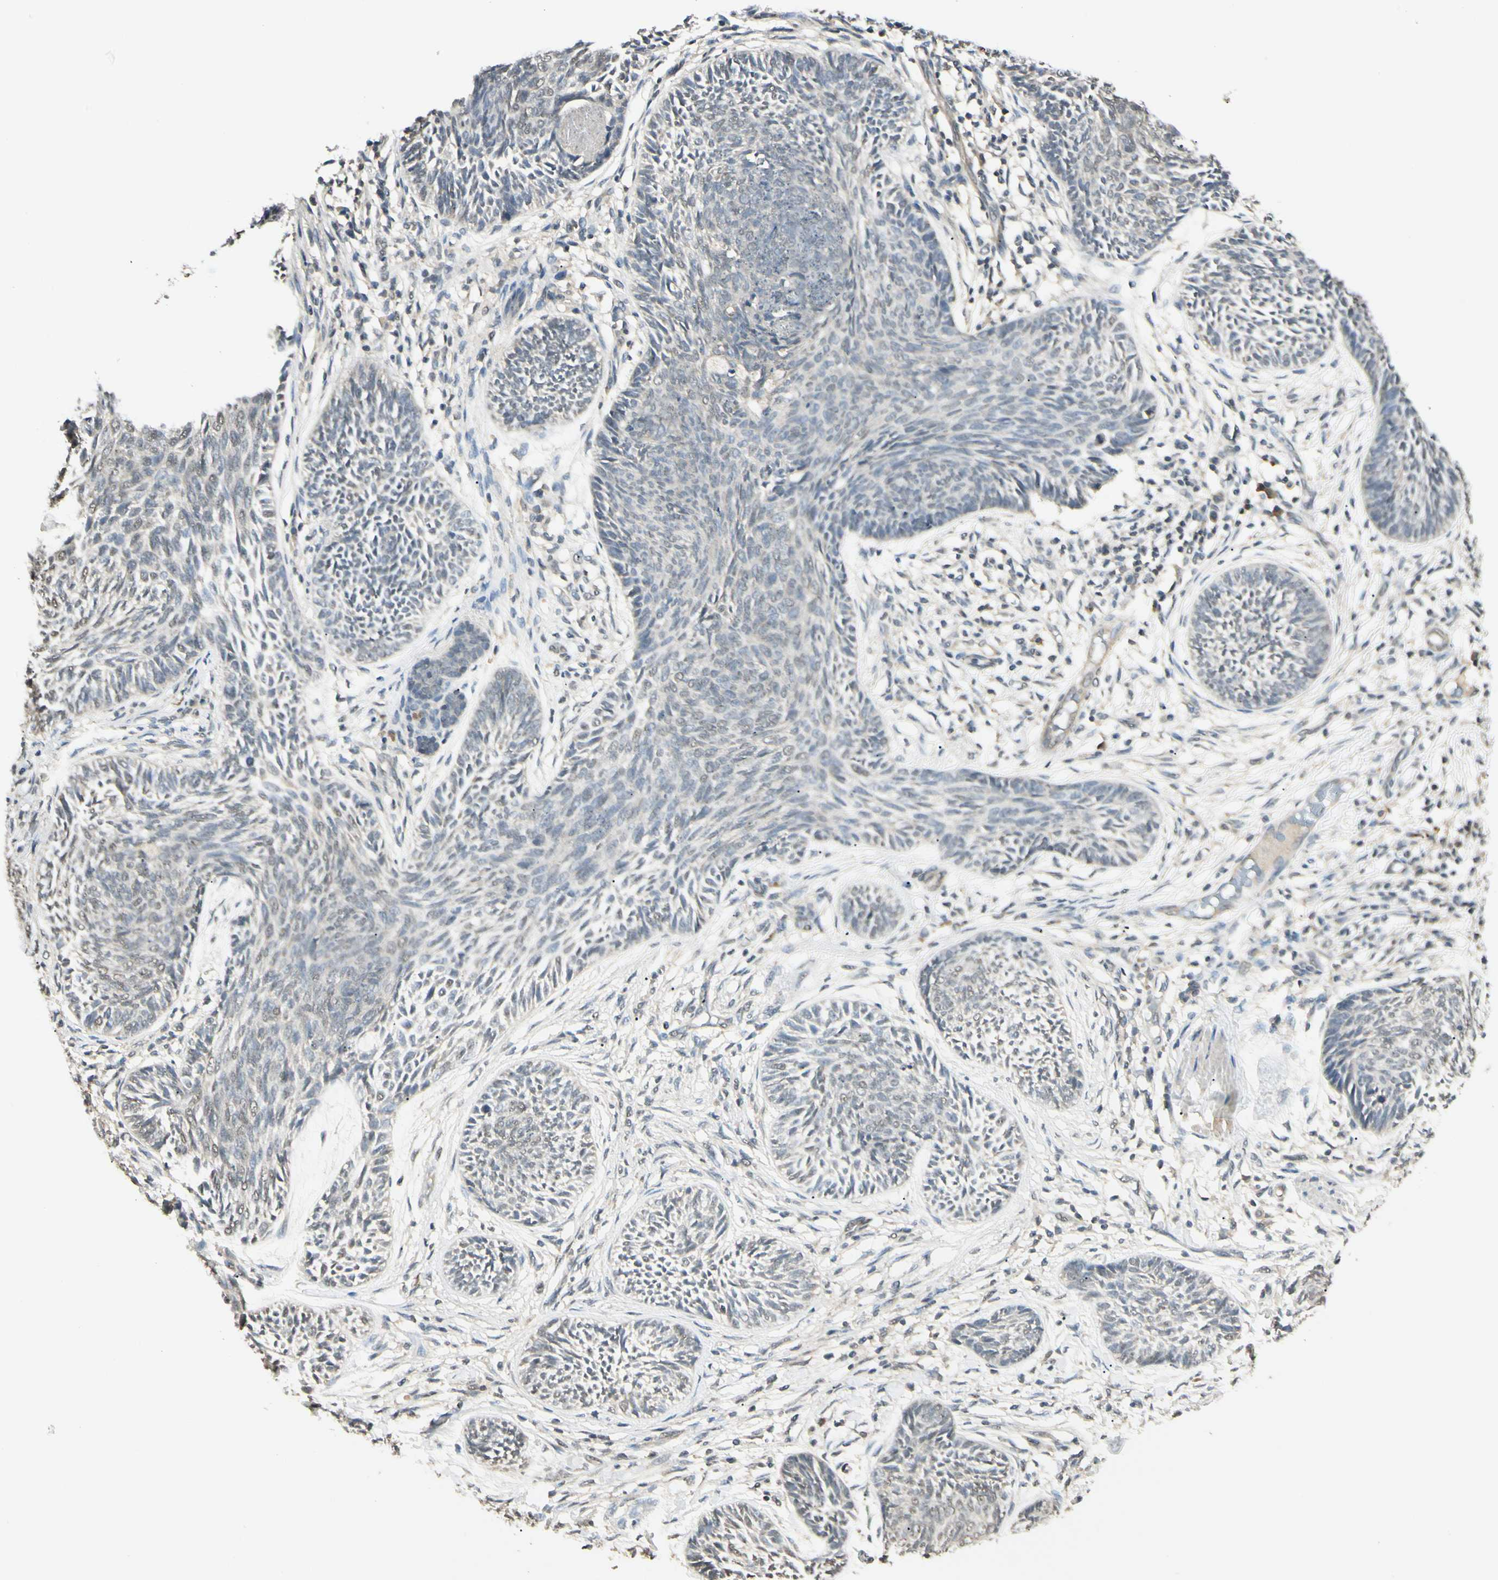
{"staining": {"intensity": "weak", "quantity": "<25%", "location": "nuclear"}, "tissue": "skin cancer", "cell_type": "Tumor cells", "image_type": "cancer", "snomed": [{"axis": "morphology", "description": "Papilloma, NOS"}, {"axis": "morphology", "description": "Basal cell carcinoma"}, {"axis": "topography", "description": "Skin"}], "caption": "Immunohistochemistry (IHC) photomicrograph of human skin cancer stained for a protein (brown), which shows no expression in tumor cells.", "gene": "SGCA", "patient": {"sex": "male", "age": 87}}